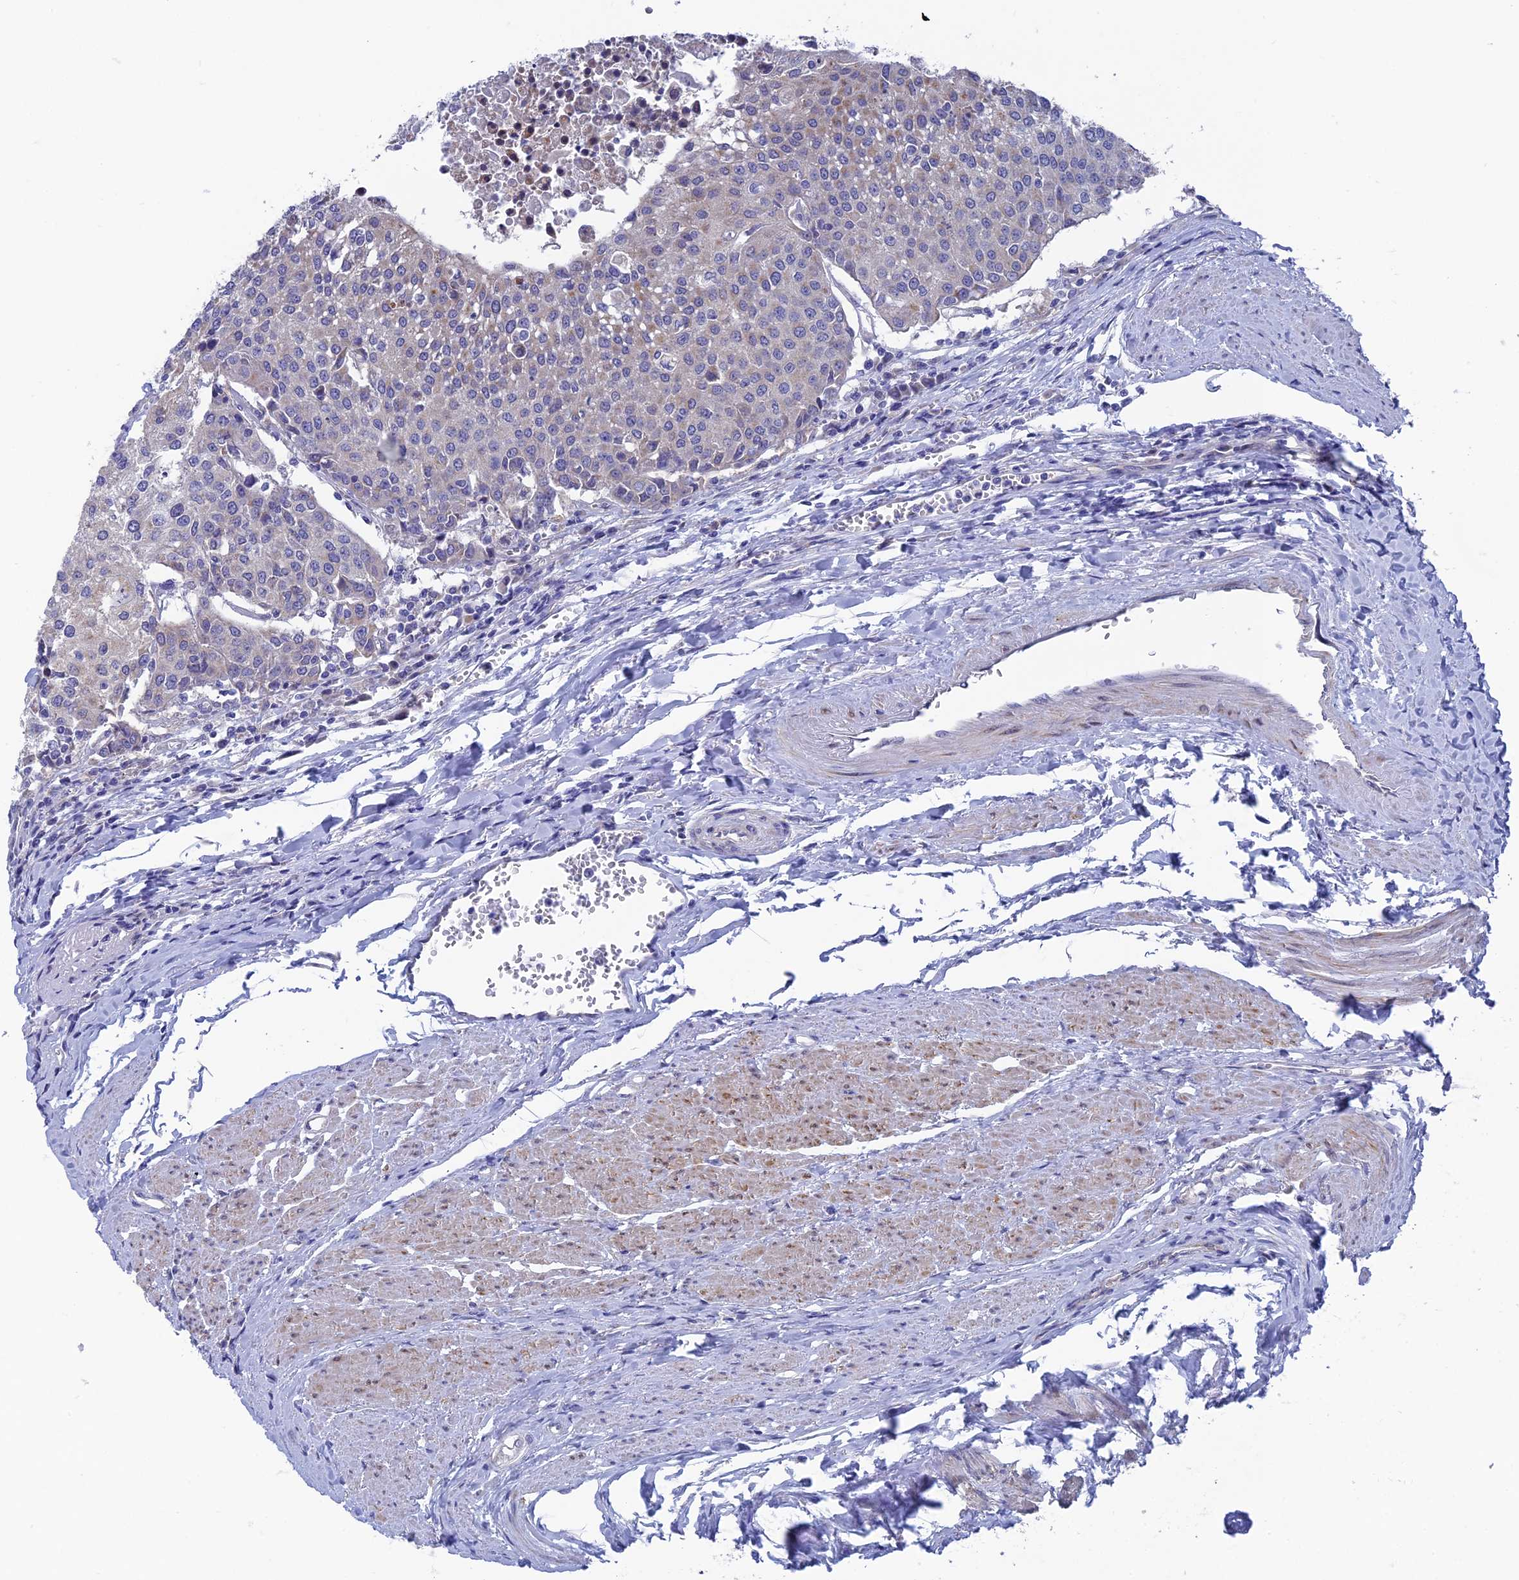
{"staining": {"intensity": "moderate", "quantity": "<25%", "location": "cytoplasmic/membranous"}, "tissue": "urothelial cancer", "cell_type": "Tumor cells", "image_type": "cancer", "snomed": [{"axis": "morphology", "description": "Urothelial carcinoma, High grade"}, {"axis": "topography", "description": "Urinary bladder"}], "caption": "The micrograph exhibits immunohistochemical staining of urothelial cancer. There is moderate cytoplasmic/membranous expression is identified in approximately <25% of tumor cells.", "gene": "AK4", "patient": {"sex": "female", "age": 85}}